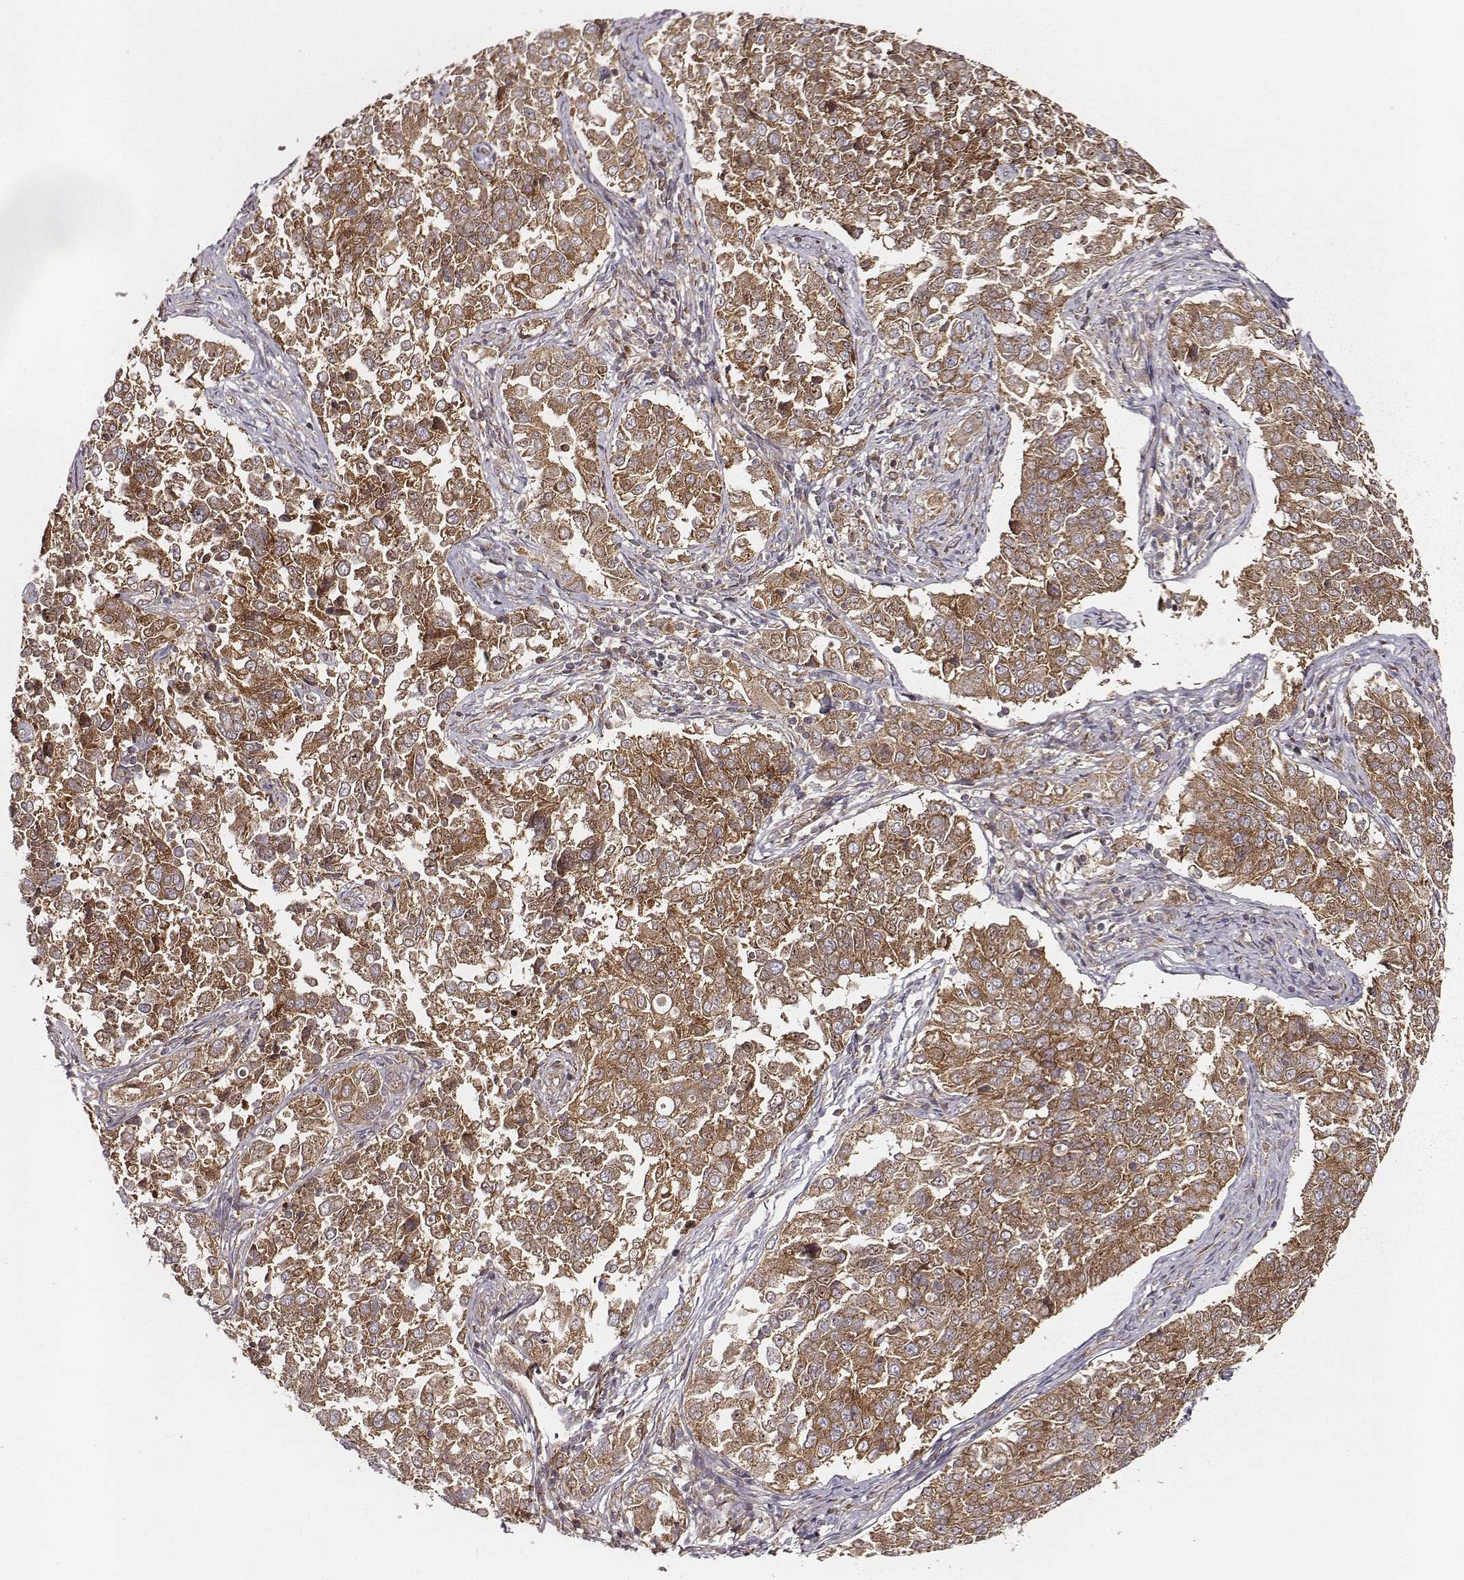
{"staining": {"intensity": "moderate", "quantity": ">75%", "location": "cytoplasmic/membranous"}, "tissue": "endometrial cancer", "cell_type": "Tumor cells", "image_type": "cancer", "snomed": [{"axis": "morphology", "description": "Adenocarcinoma, NOS"}, {"axis": "topography", "description": "Endometrium"}], "caption": "Immunohistochemical staining of human endometrial cancer reveals medium levels of moderate cytoplasmic/membranous positivity in about >75% of tumor cells.", "gene": "VPS26A", "patient": {"sex": "female", "age": 43}}